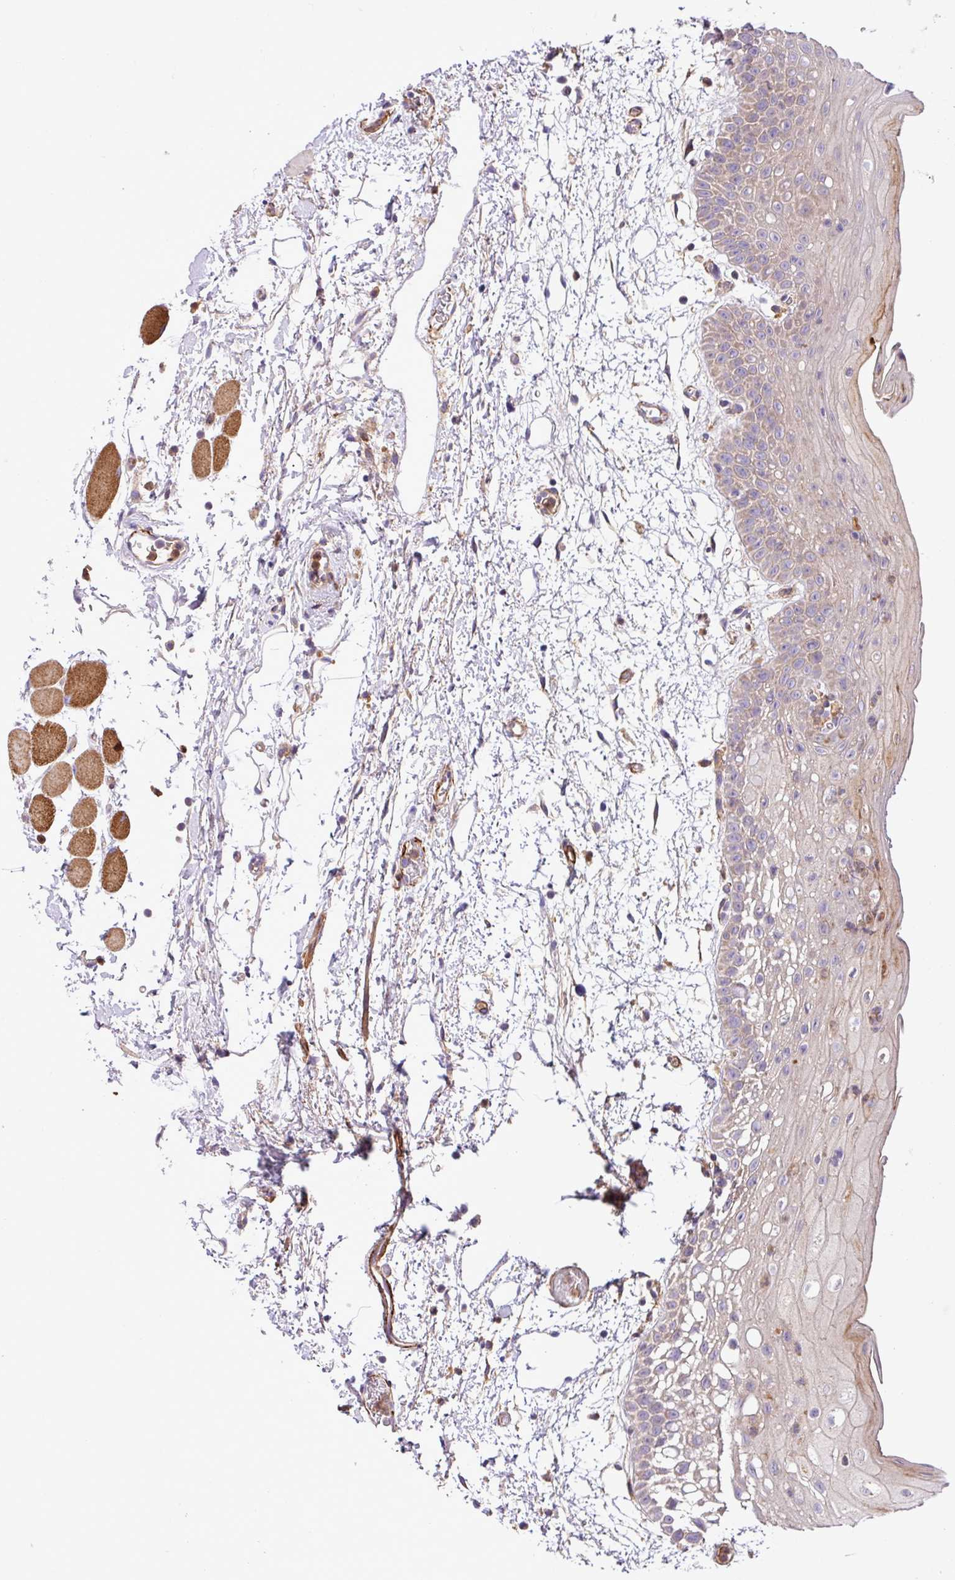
{"staining": {"intensity": "moderate", "quantity": "25%-75%", "location": "cytoplasmic/membranous"}, "tissue": "oral mucosa", "cell_type": "Squamous epithelial cells", "image_type": "normal", "snomed": [{"axis": "morphology", "description": "Normal tissue, NOS"}, {"axis": "topography", "description": "Oral tissue"}, {"axis": "topography", "description": "Tounge, NOS"}], "caption": "Moderate cytoplasmic/membranous staining is seen in approximately 25%-75% of squamous epithelial cells in normal oral mucosa.", "gene": "FAM47E", "patient": {"sex": "female", "age": 59}}